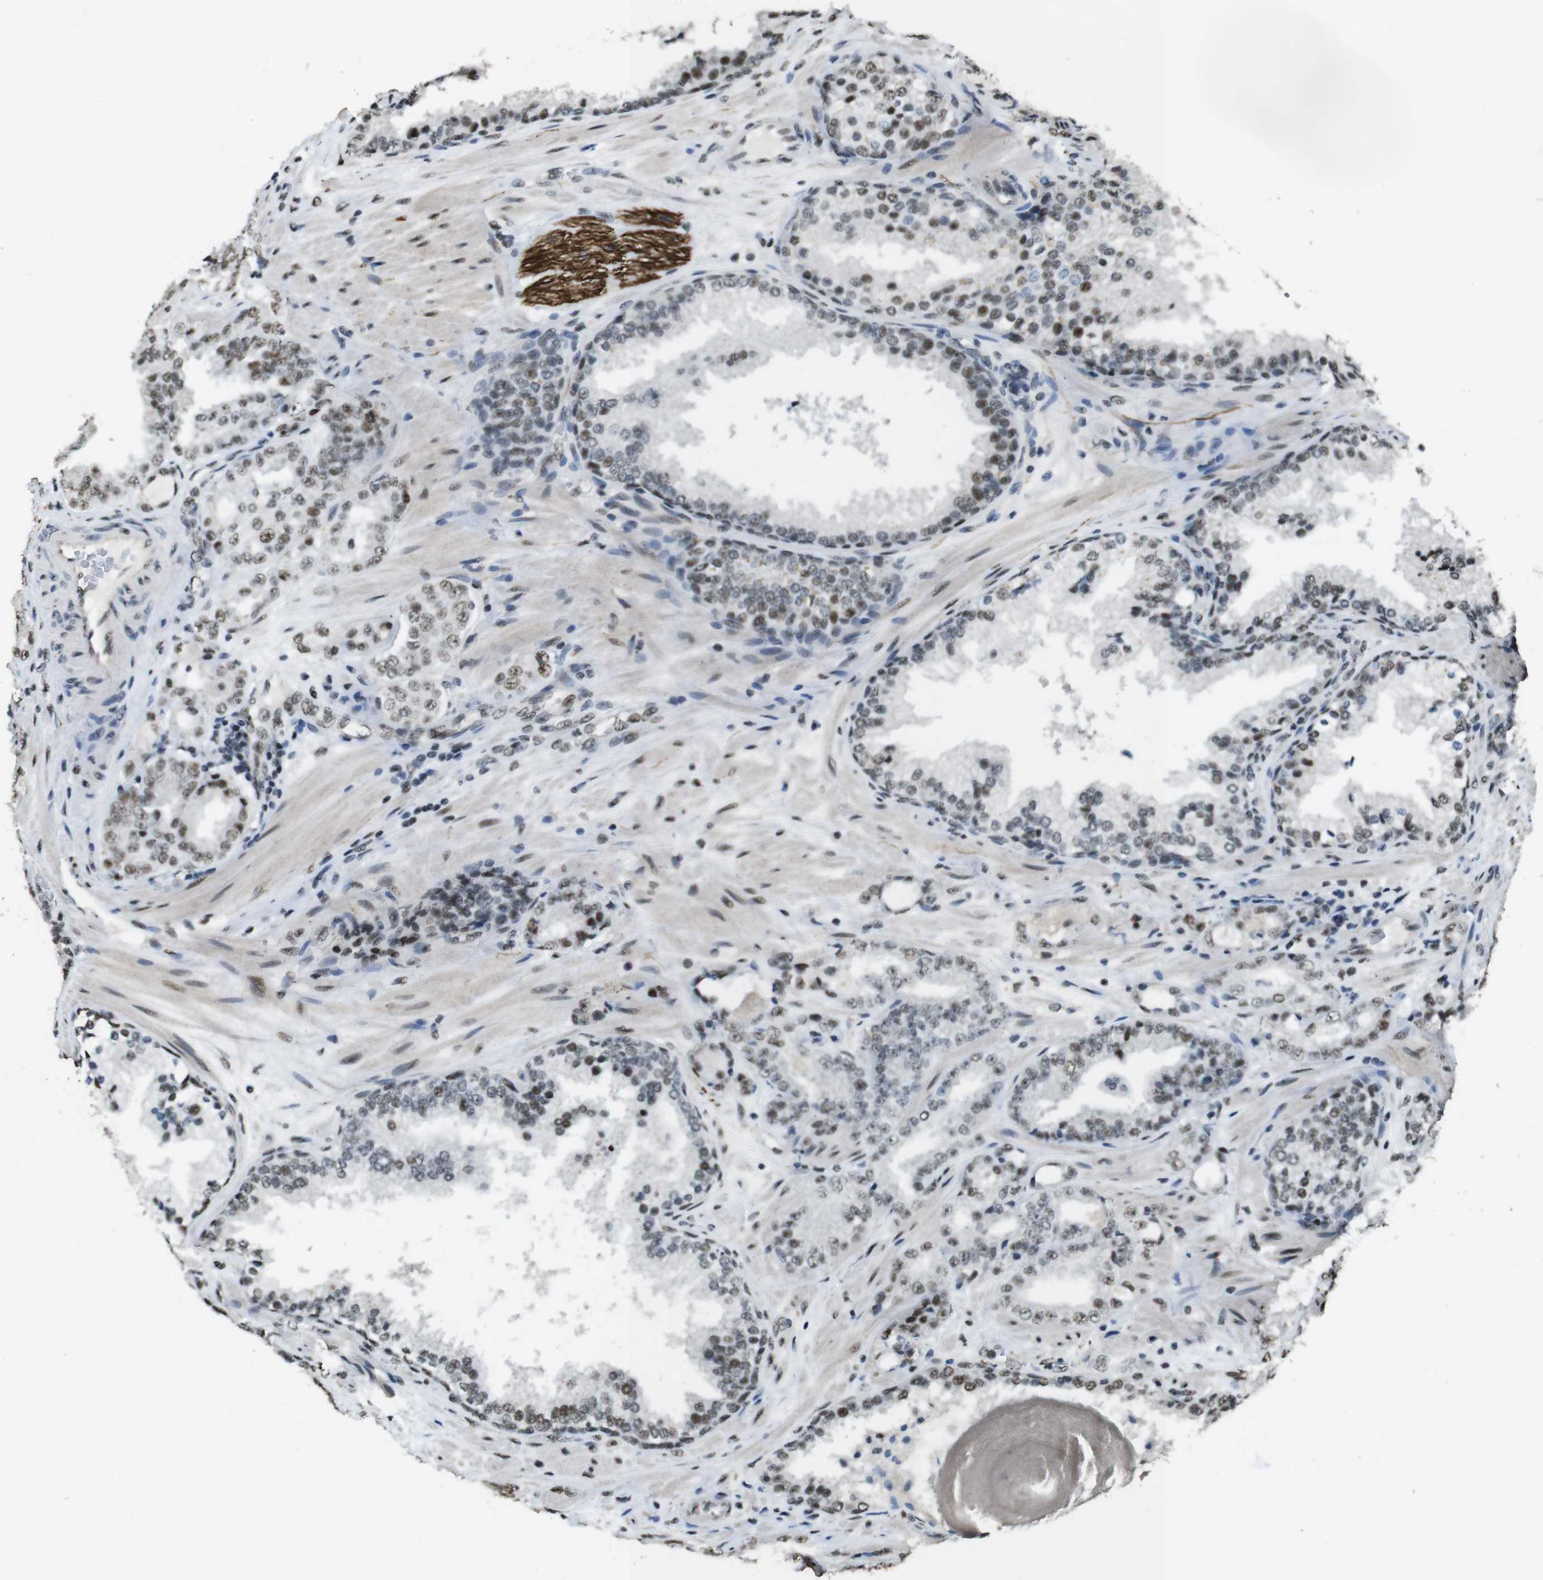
{"staining": {"intensity": "moderate", "quantity": "<25%", "location": "nuclear"}, "tissue": "prostate cancer", "cell_type": "Tumor cells", "image_type": "cancer", "snomed": [{"axis": "morphology", "description": "Adenocarcinoma, High grade"}, {"axis": "topography", "description": "Prostate"}], "caption": "Human prostate cancer stained with a brown dye shows moderate nuclear positive staining in approximately <25% of tumor cells.", "gene": "CSNK2B", "patient": {"sex": "male", "age": 65}}